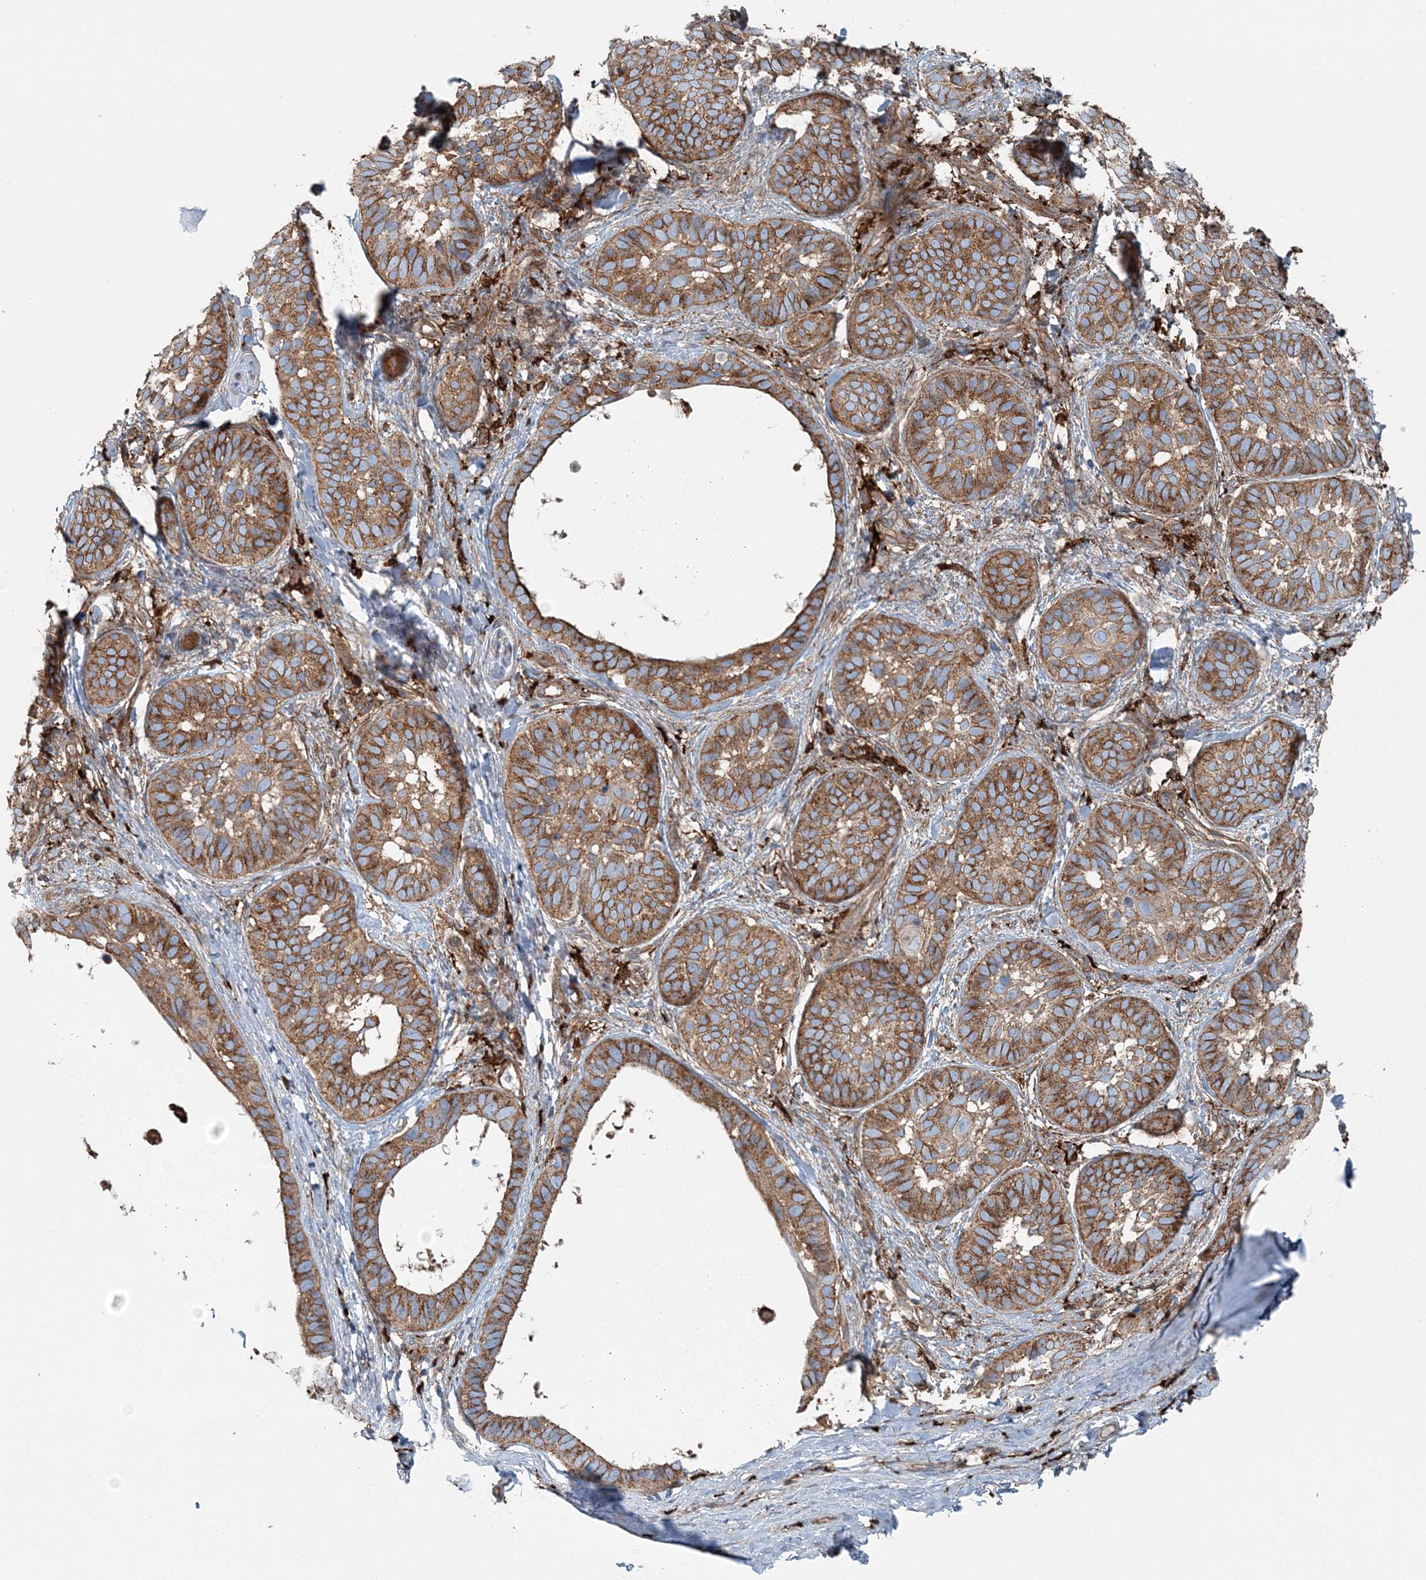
{"staining": {"intensity": "moderate", "quantity": ">75%", "location": "cytoplasmic/membranous"}, "tissue": "skin cancer", "cell_type": "Tumor cells", "image_type": "cancer", "snomed": [{"axis": "morphology", "description": "Basal cell carcinoma"}, {"axis": "topography", "description": "Skin"}], "caption": "Immunohistochemistry (IHC) of skin cancer reveals medium levels of moderate cytoplasmic/membranous staining in approximately >75% of tumor cells. The staining was performed using DAB (3,3'-diaminobenzidine) to visualize the protein expression in brown, while the nuclei were stained in blue with hematoxylin (Magnification: 20x).", "gene": "SNX2", "patient": {"sex": "male", "age": 62}}